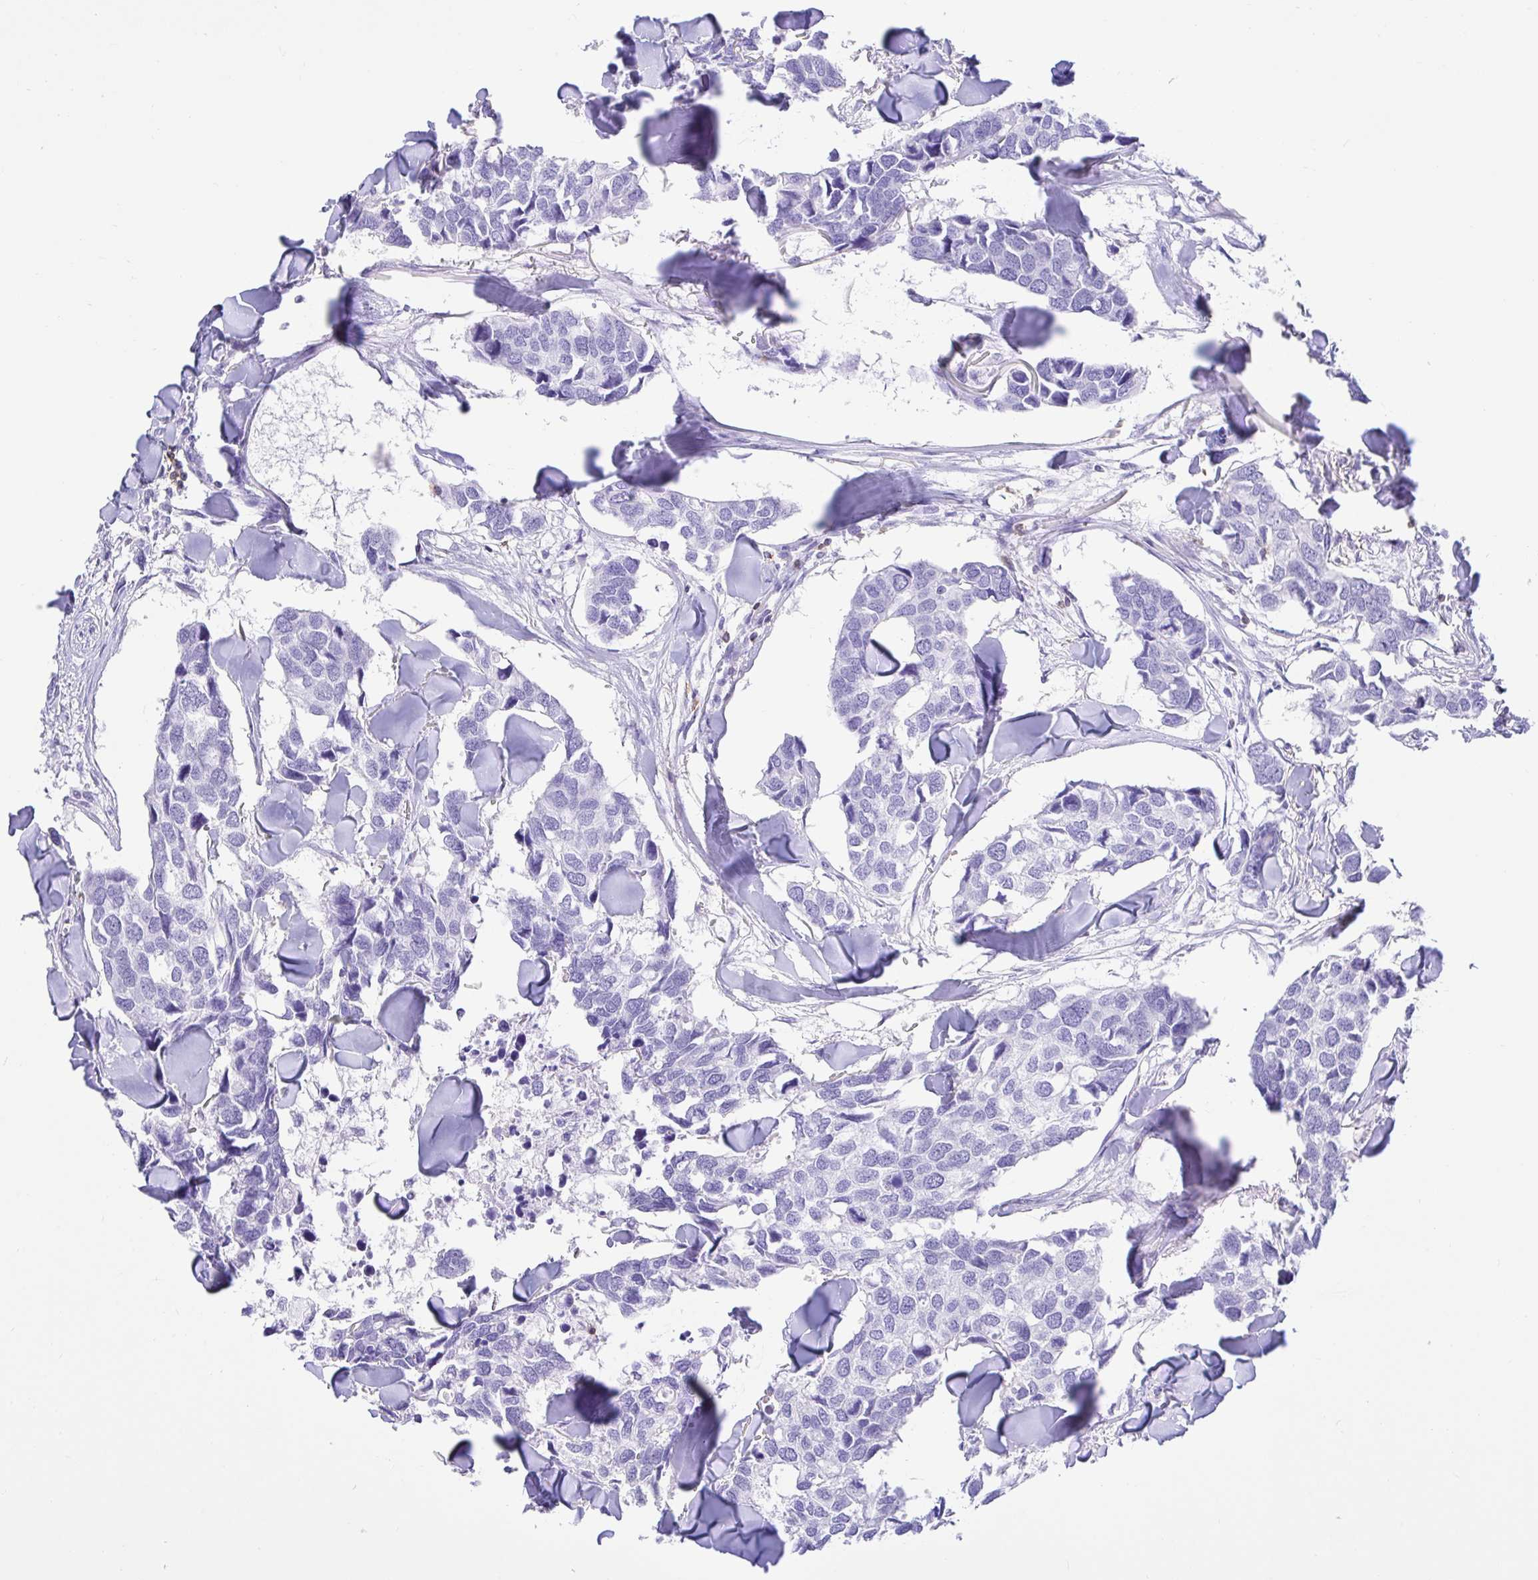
{"staining": {"intensity": "negative", "quantity": "none", "location": "none"}, "tissue": "breast cancer", "cell_type": "Tumor cells", "image_type": "cancer", "snomed": [{"axis": "morphology", "description": "Duct carcinoma"}, {"axis": "topography", "description": "Breast"}], "caption": "IHC photomicrograph of neoplastic tissue: infiltrating ductal carcinoma (breast) stained with DAB demonstrates no significant protein staining in tumor cells.", "gene": "CD5", "patient": {"sex": "female", "age": 83}}